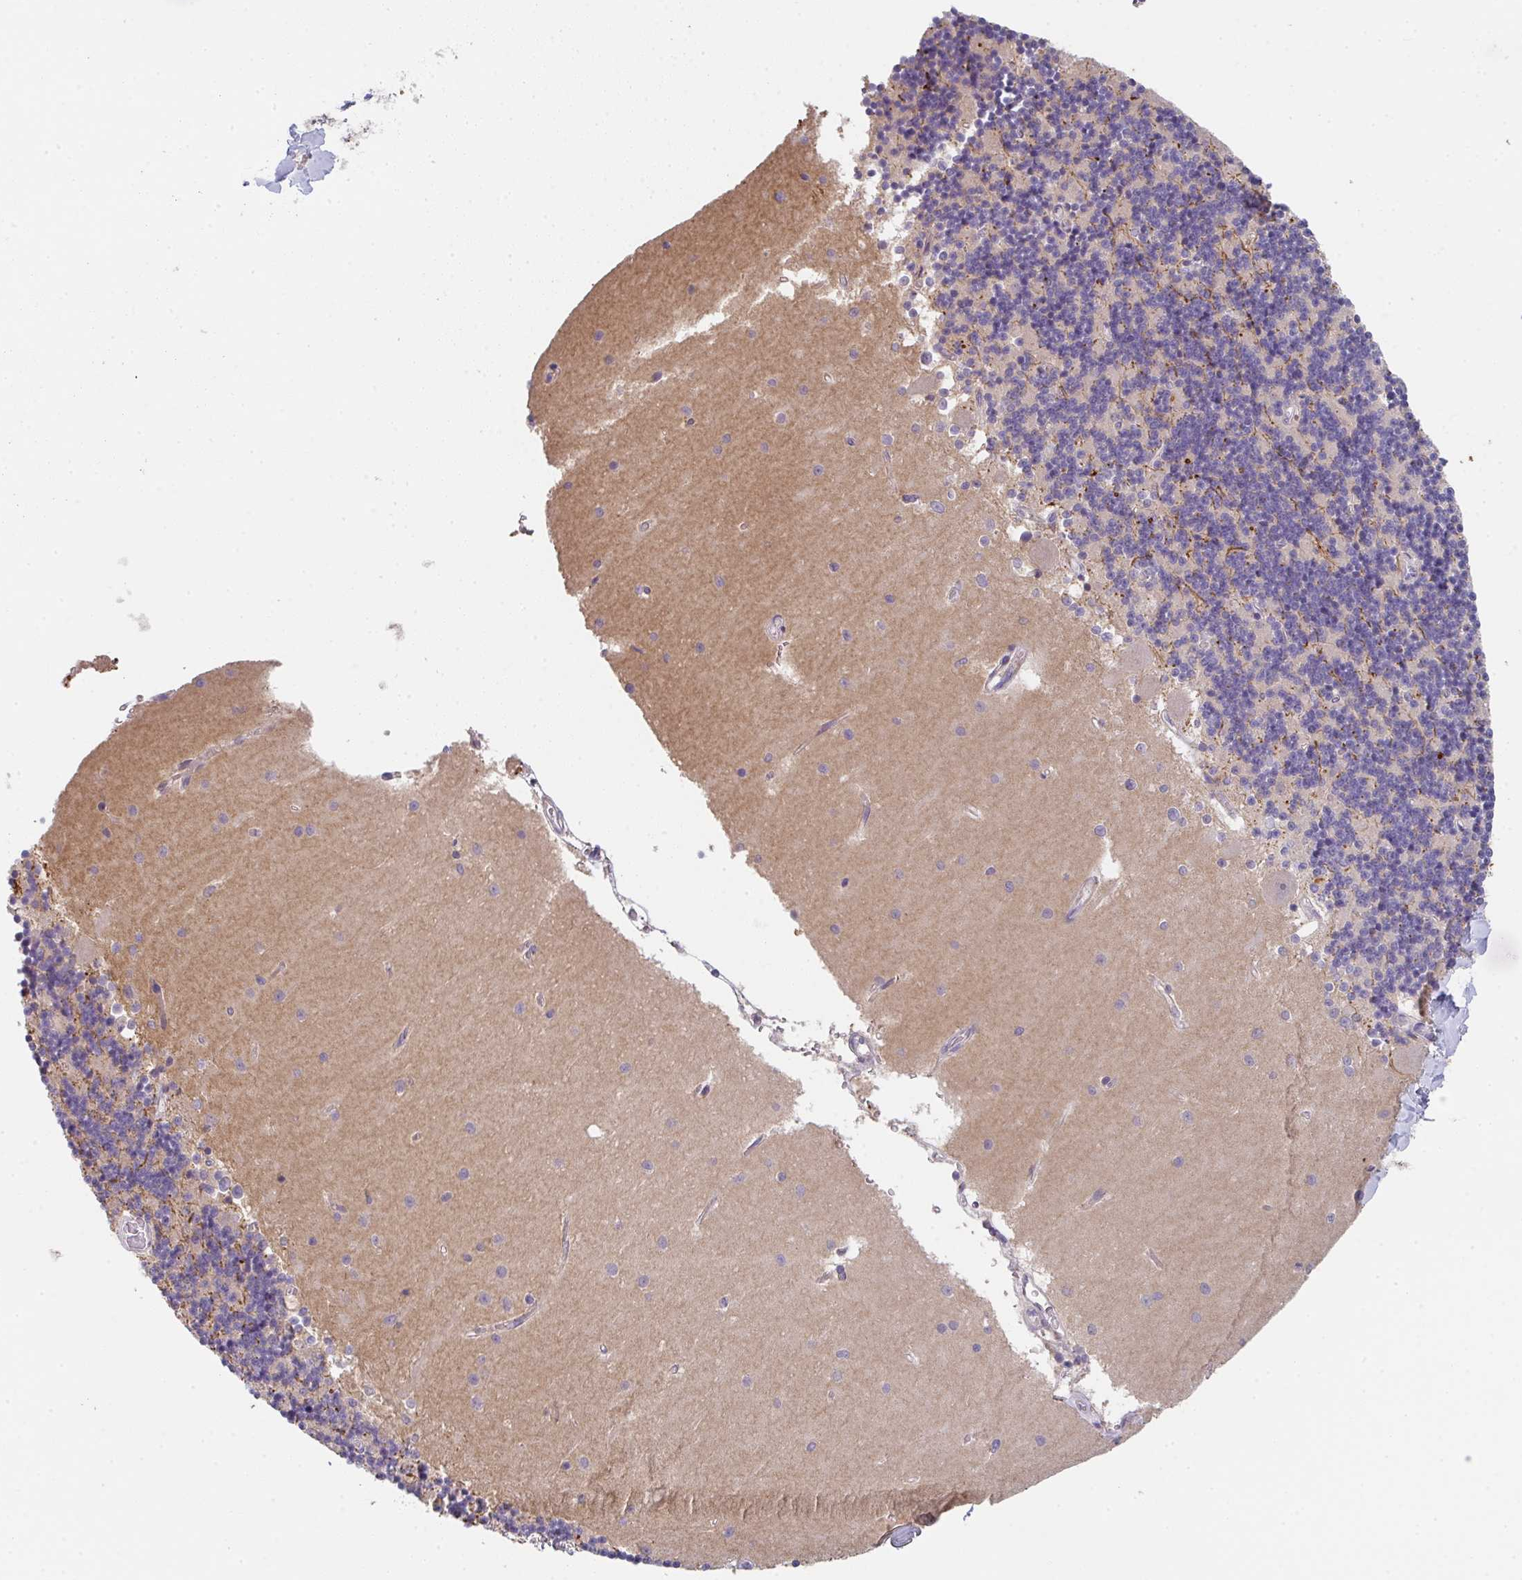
{"staining": {"intensity": "negative", "quantity": "none", "location": "none"}, "tissue": "cerebellum", "cell_type": "Cells in granular layer", "image_type": "normal", "snomed": [{"axis": "morphology", "description": "Normal tissue, NOS"}, {"axis": "topography", "description": "Cerebellum"}], "caption": "The immunohistochemistry photomicrograph has no significant staining in cells in granular layer of cerebellum. (IHC, brightfield microscopy, high magnification).", "gene": "TSPAN31", "patient": {"sex": "male", "age": 54}}